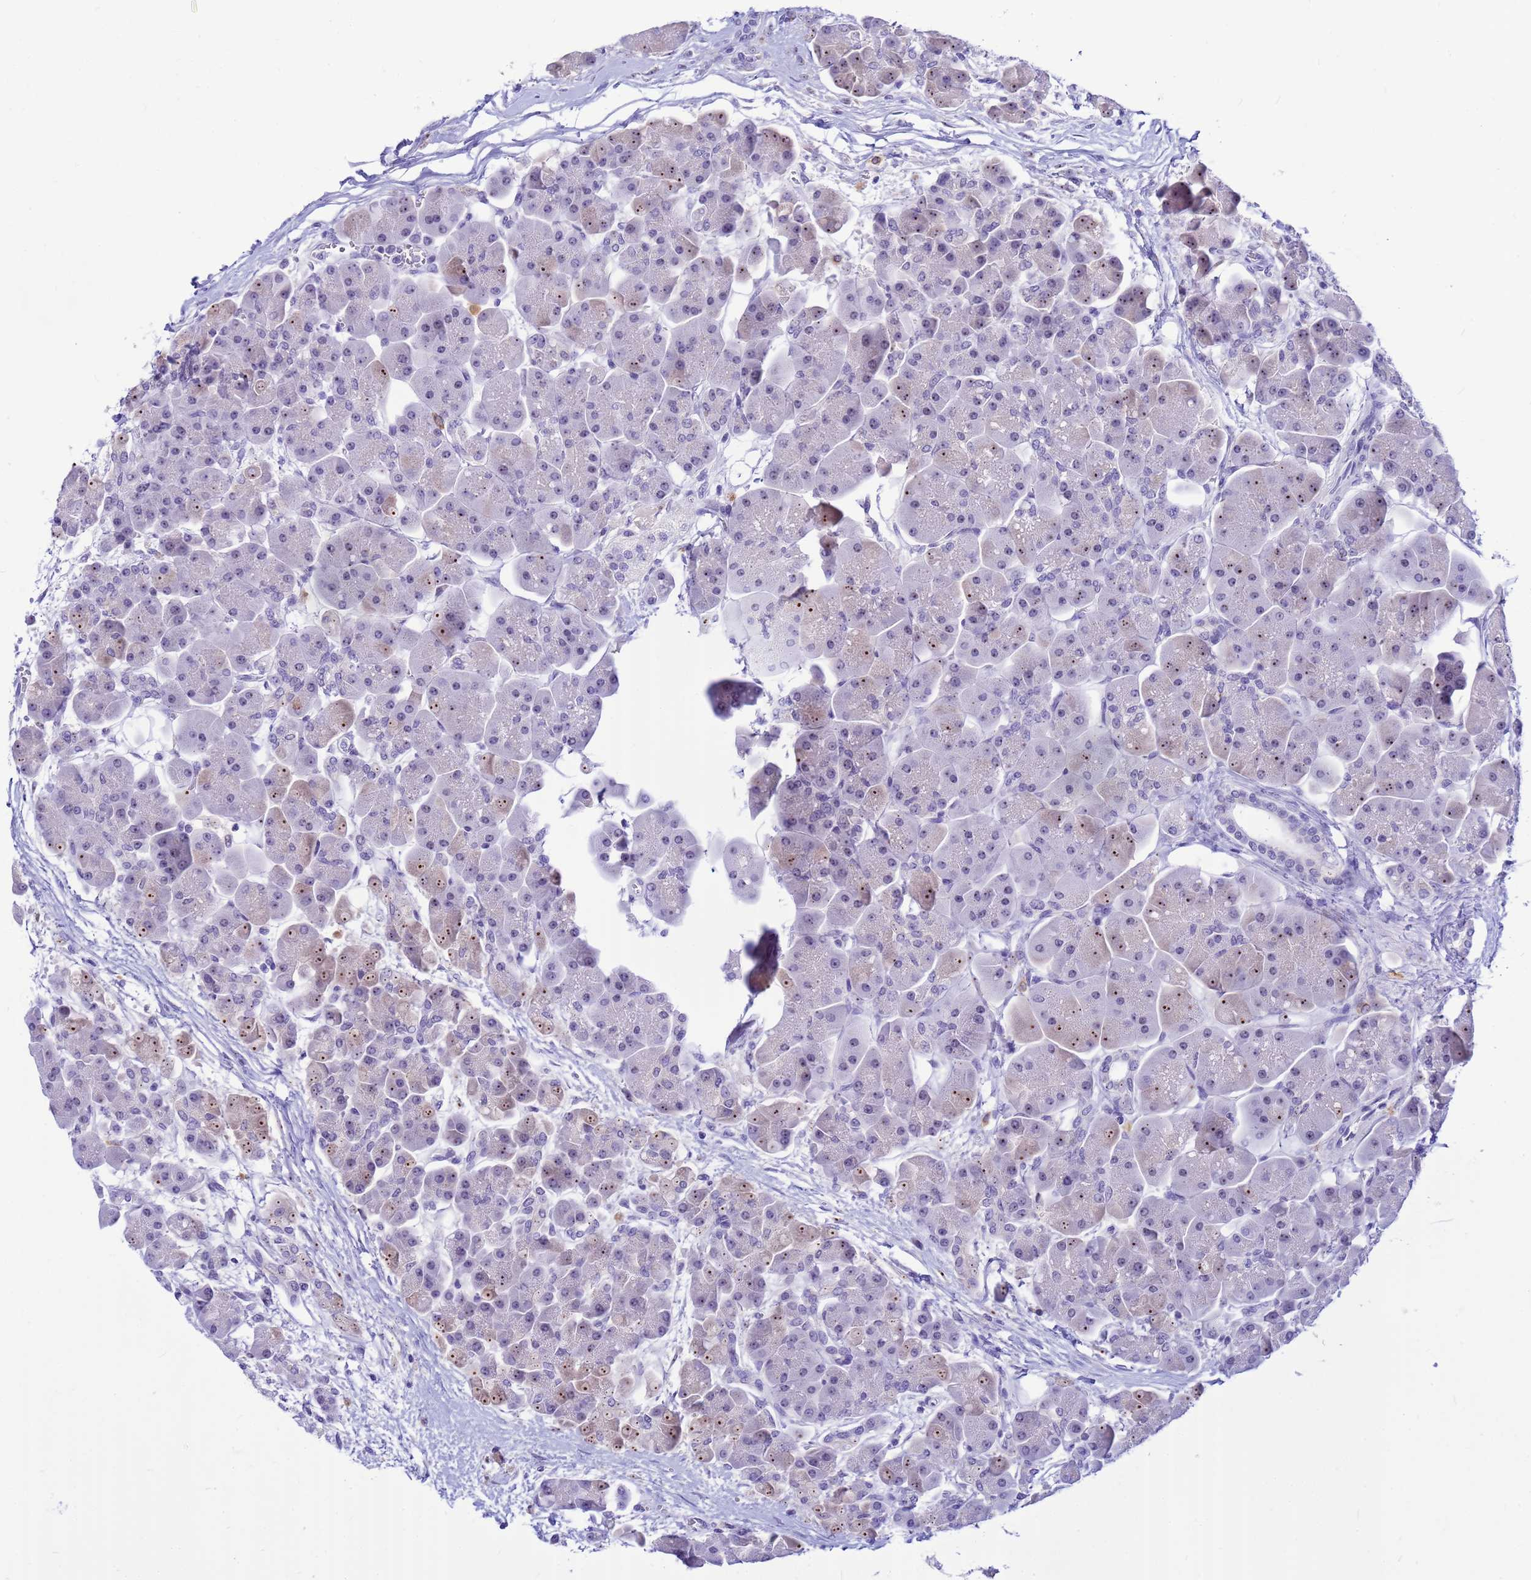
{"staining": {"intensity": "moderate", "quantity": "<25%", "location": "nuclear"}, "tissue": "pancreas", "cell_type": "Exocrine glandular cells", "image_type": "normal", "snomed": [{"axis": "morphology", "description": "Normal tissue, NOS"}, {"axis": "topography", "description": "Pancreas"}], "caption": "A brown stain highlights moderate nuclear positivity of a protein in exocrine glandular cells of unremarkable human pancreas.", "gene": "DMRTC2", "patient": {"sex": "male", "age": 66}}